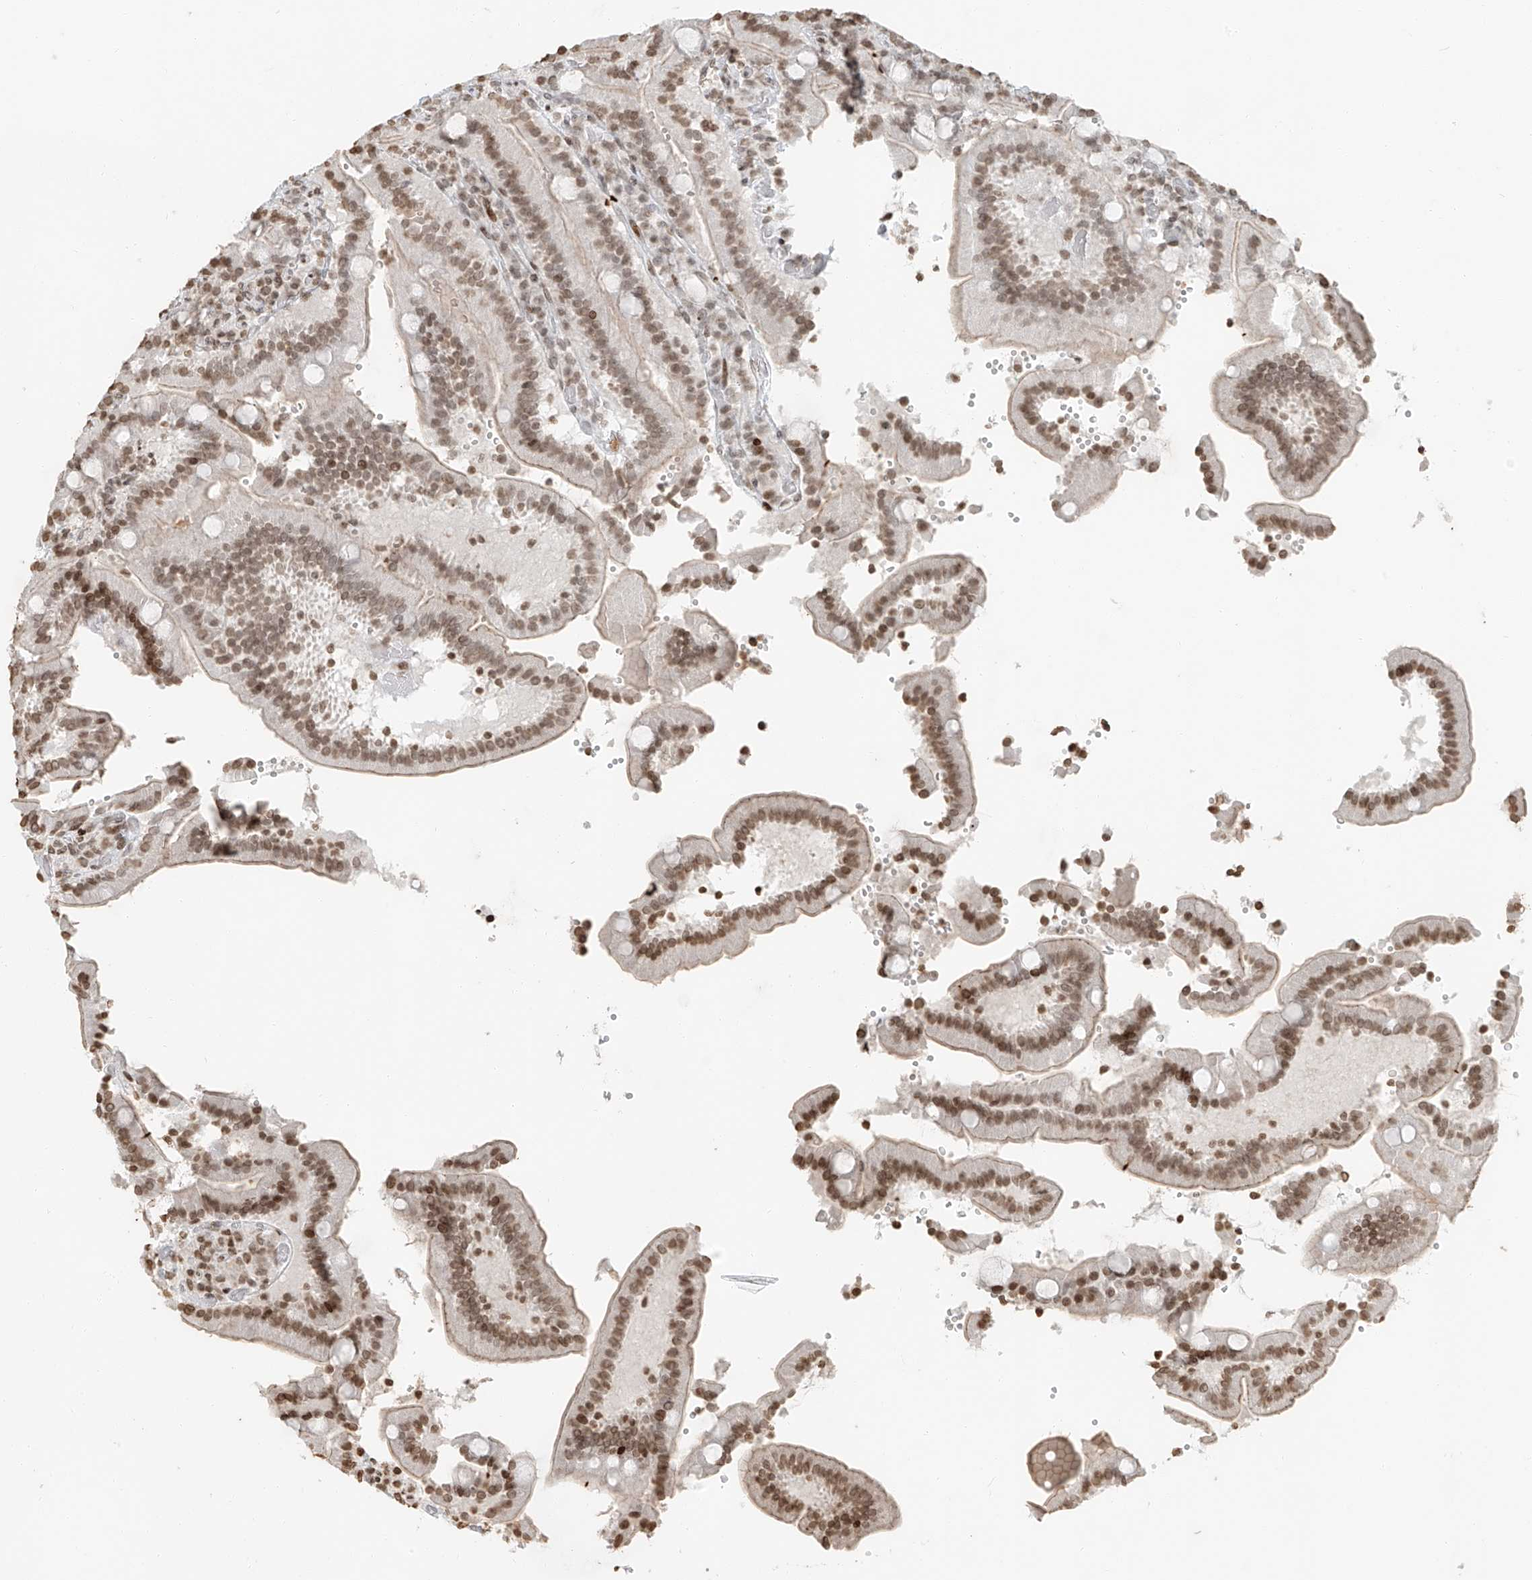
{"staining": {"intensity": "moderate", "quantity": ">75%", "location": "cytoplasmic/membranous,nuclear"}, "tissue": "duodenum", "cell_type": "Glandular cells", "image_type": "normal", "snomed": [{"axis": "morphology", "description": "Normal tissue, NOS"}, {"axis": "topography", "description": "Duodenum"}], "caption": "Immunohistochemical staining of normal human duodenum displays medium levels of moderate cytoplasmic/membranous,nuclear positivity in approximately >75% of glandular cells.", "gene": "C17orf58", "patient": {"sex": "female", "age": 62}}